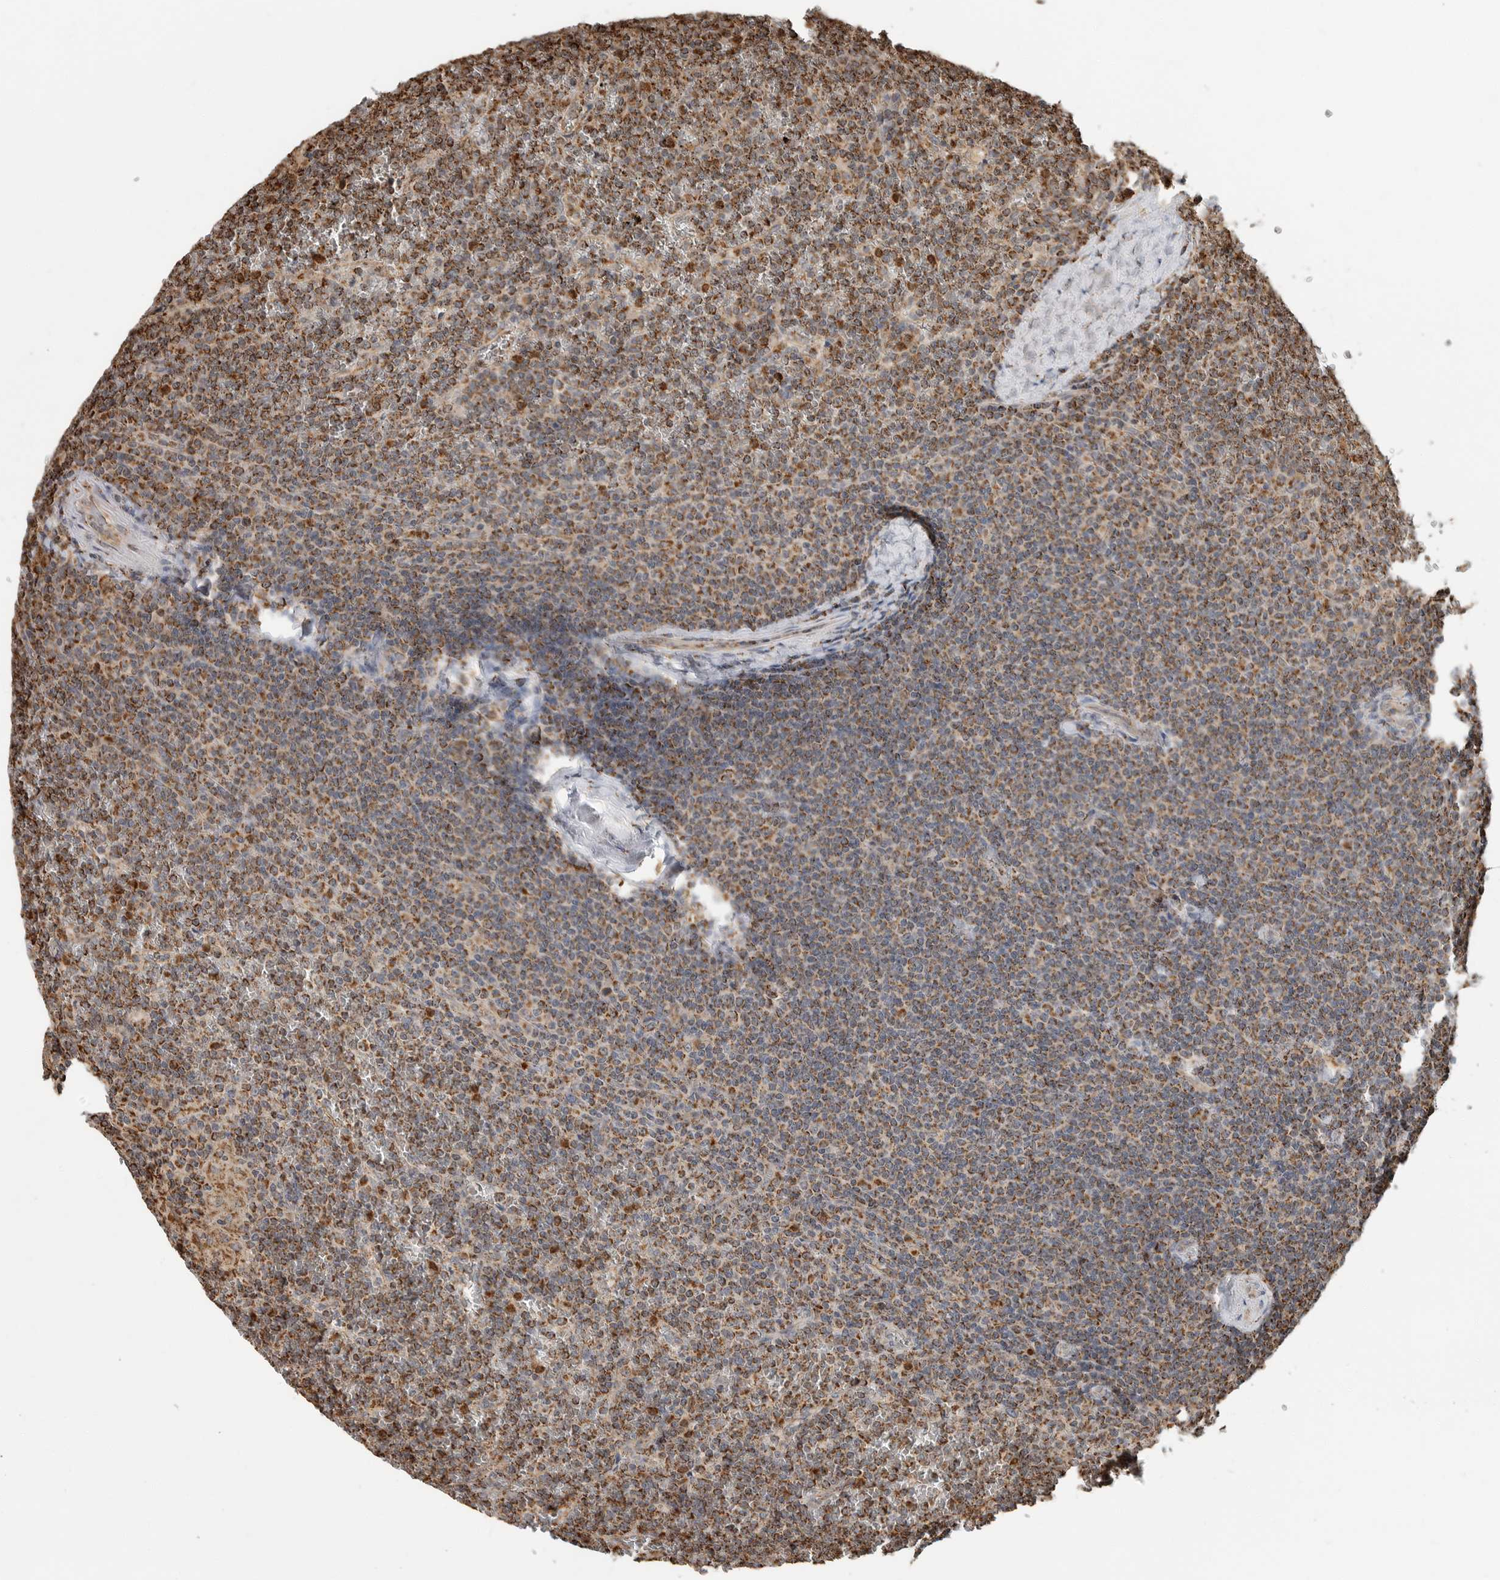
{"staining": {"intensity": "moderate", "quantity": ">75%", "location": "cytoplasmic/membranous"}, "tissue": "lymphoma", "cell_type": "Tumor cells", "image_type": "cancer", "snomed": [{"axis": "morphology", "description": "Malignant lymphoma, non-Hodgkin's type, Low grade"}, {"axis": "topography", "description": "Spleen"}], "caption": "A medium amount of moderate cytoplasmic/membranous positivity is identified in about >75% of tumor cells in lymphoma tissue. The staining was performed using DAB, with brown indicating positive protein expression. Nuclei are stained blue with hematoxylin.", "gene": "GCNT2", "patient": {"sex": "female", "age": 19}}